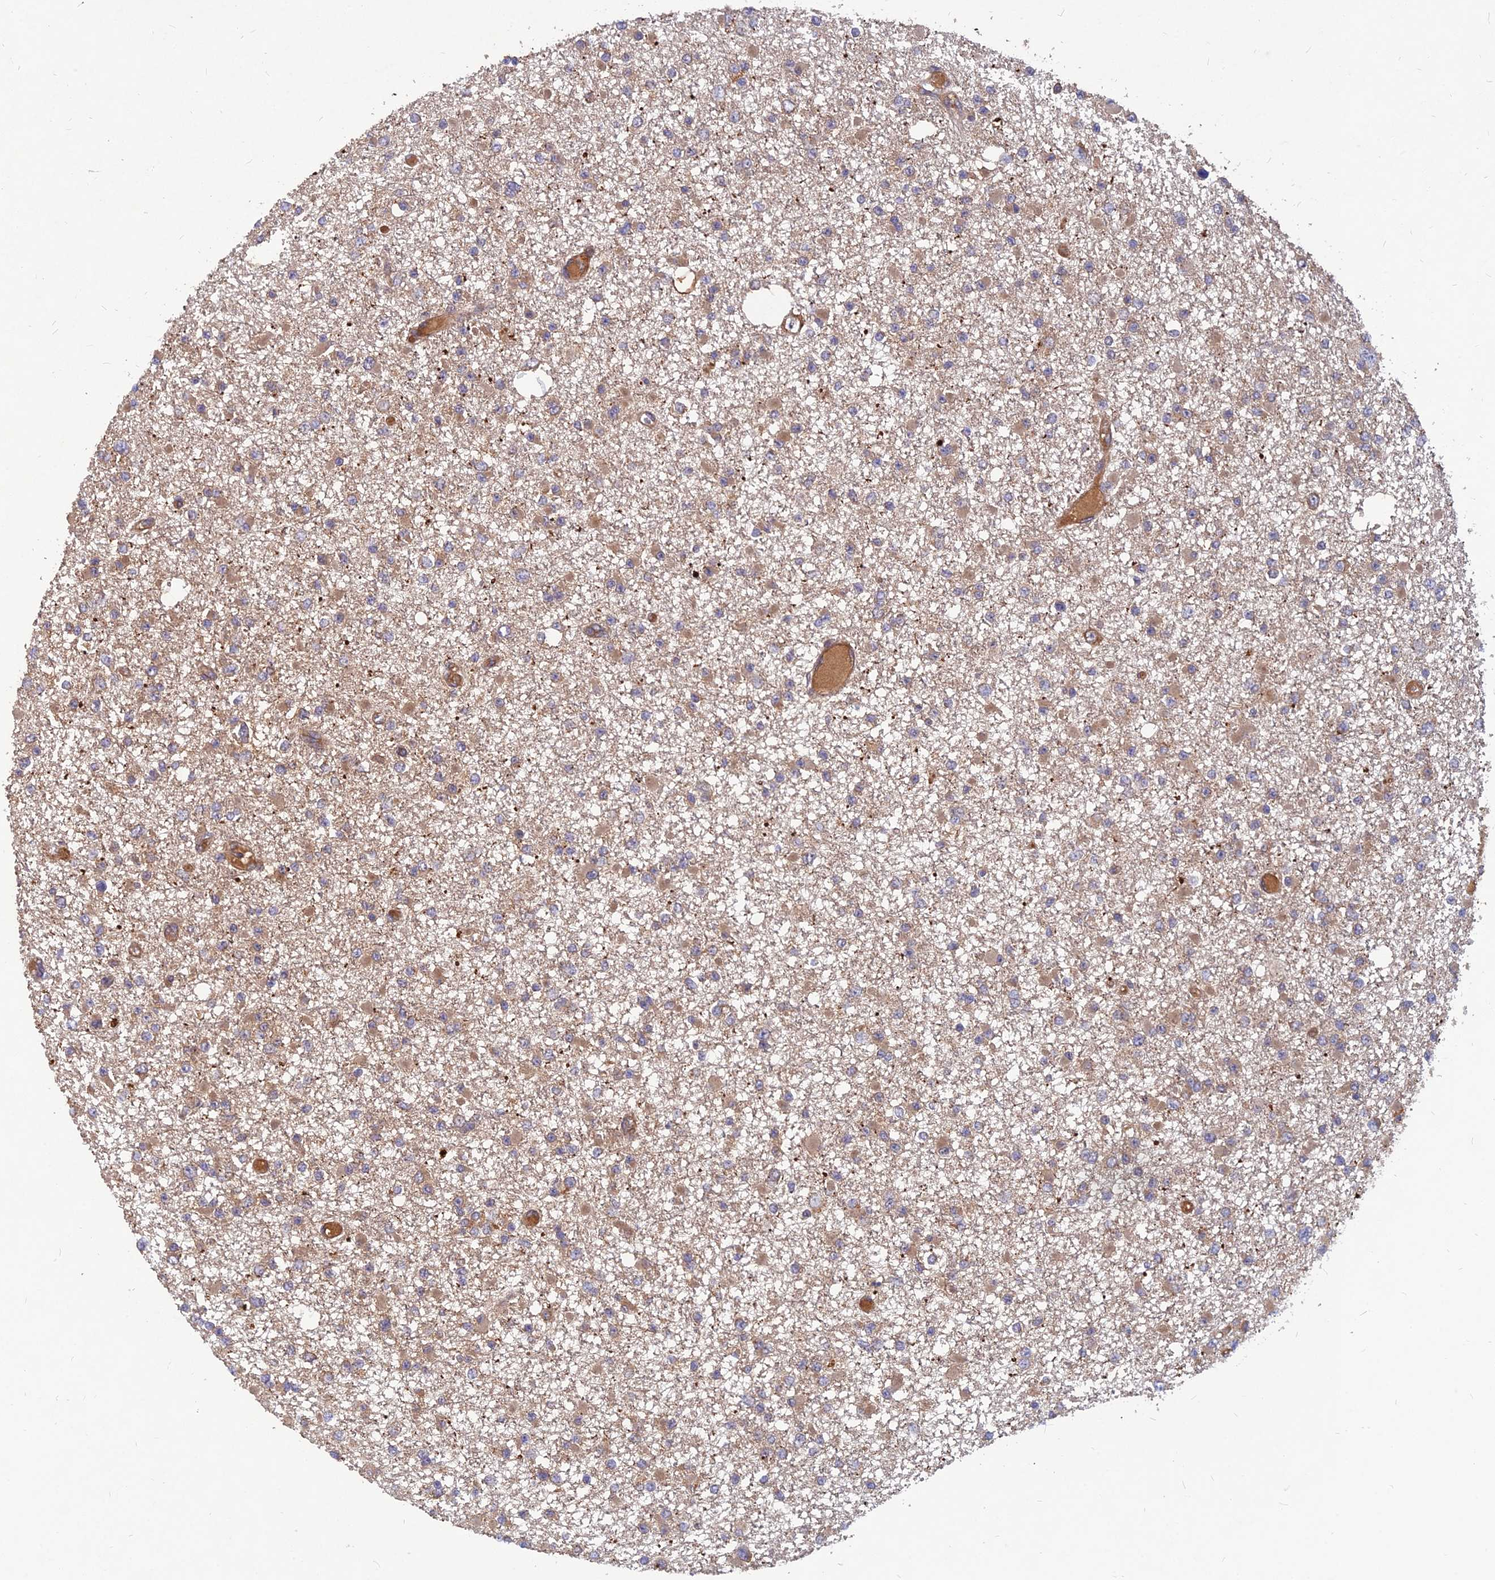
{"staining": {"intensity": "moderate", "quantity": ">75%", "location": "cytoplasmic/membranous"}, "tissue": "glioma", "cell_type": "Tumor cells", "image_type": "cancer", "snomed": [{"axis": "morphology", "description": "Glioma, malignant, Low grade"}, {"axis": "topography", "description": "Brain"}], "caption": "Glioma tissue demonstrates moderate cytoplasmic/membranous positivity in approximately >75% of tumor cells", "gene": "RELCH", "patient": {"sex": "female", "age": 22}}